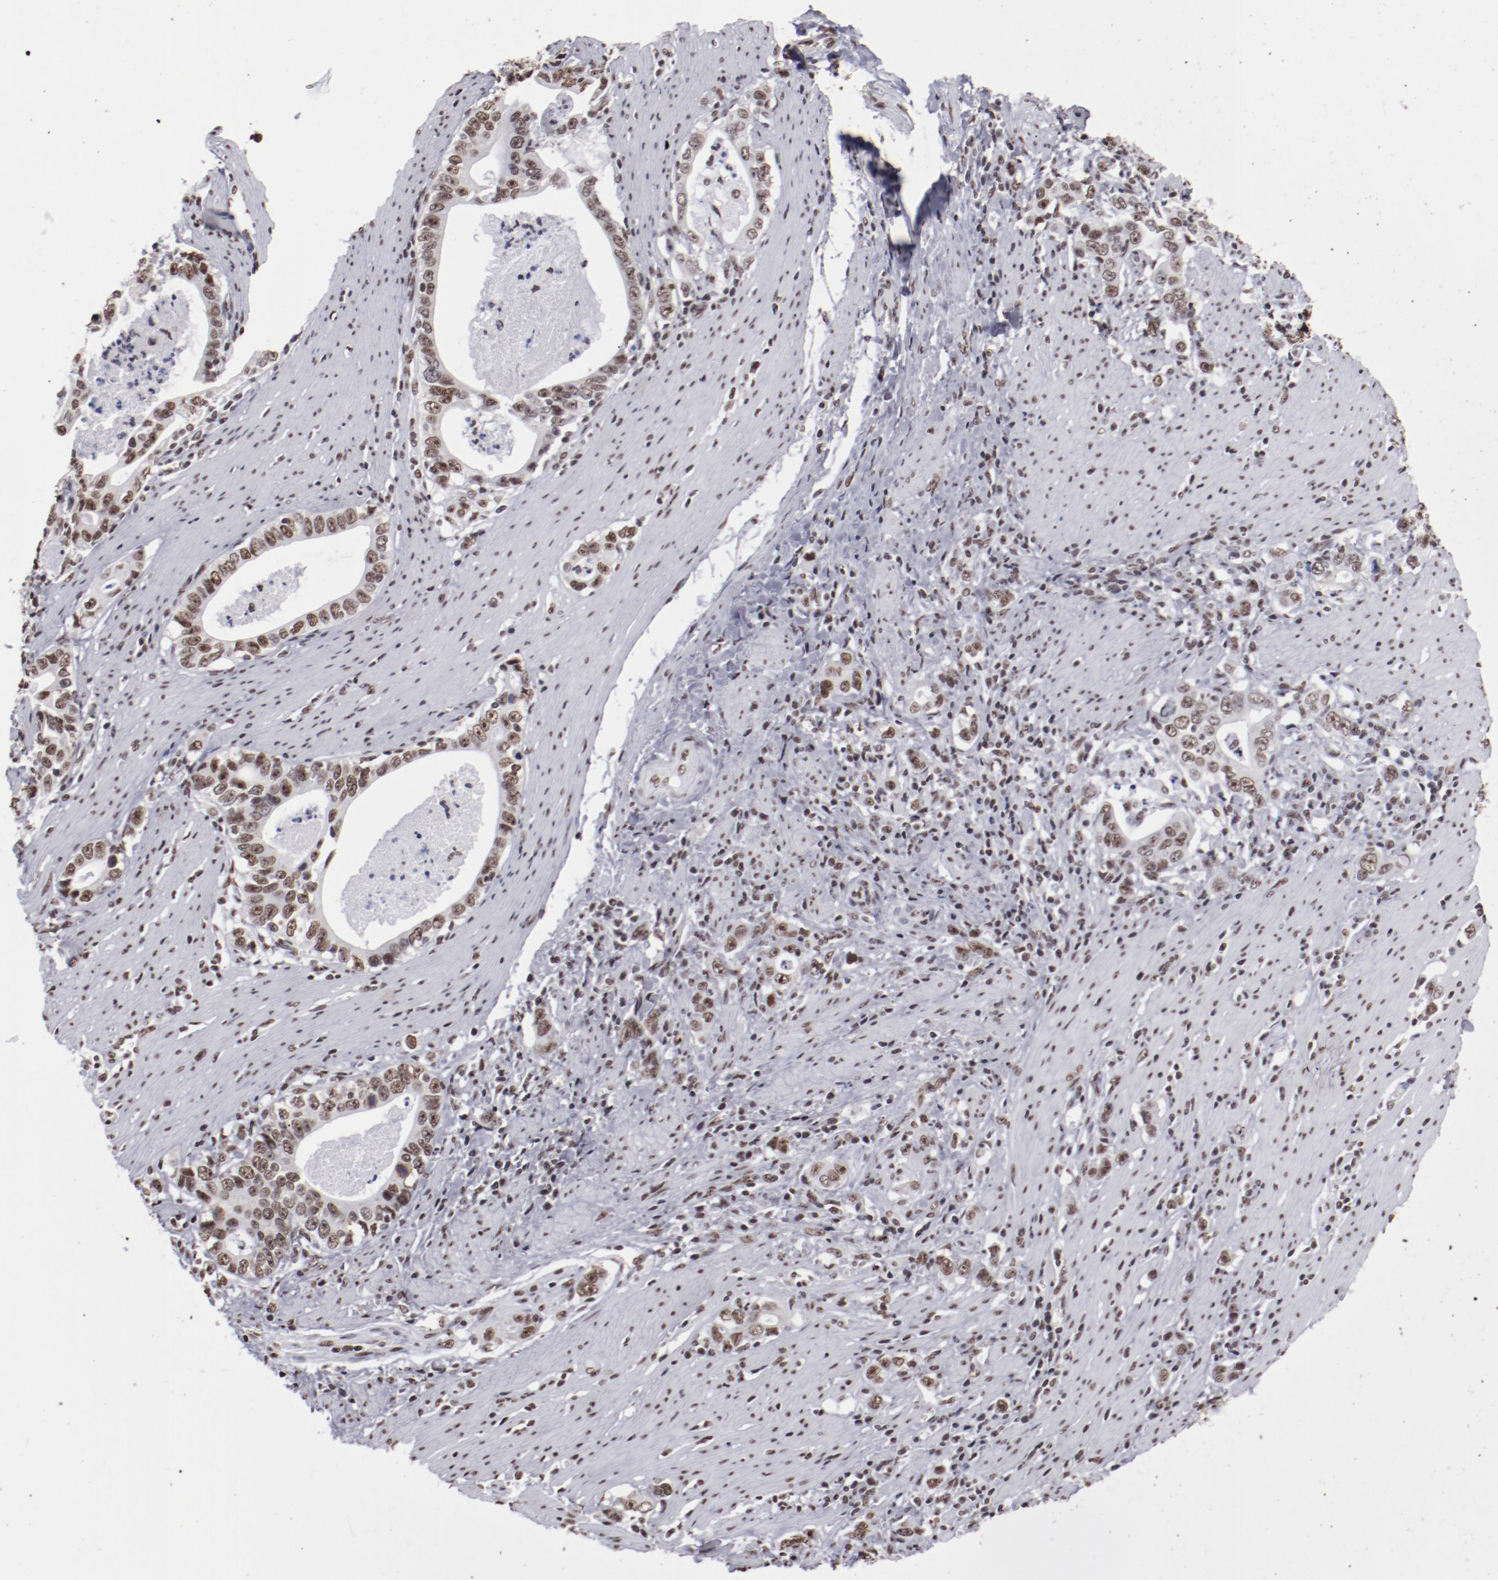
{"staining": {"intensity": "moderate", "quantity": ">75%", "location": "nuclear"}, "tissue": "stomach cancer", "cell_type": "Tumor cells", "image_type": "cancer", "snomed": [{"axis": "morphology", "description": "Adenocarcinoma, NOS"}, {"axis": "topography", "description": "Stomach, lower"}], "caption": "Protein expression by IHC reveals moderate nuclear expression in about >75% of tumor cells in stomach cancer (adenocarcinoma).", "gene": "HNRNPA2B1", "patient": {"sex": "female", "age": 72}}